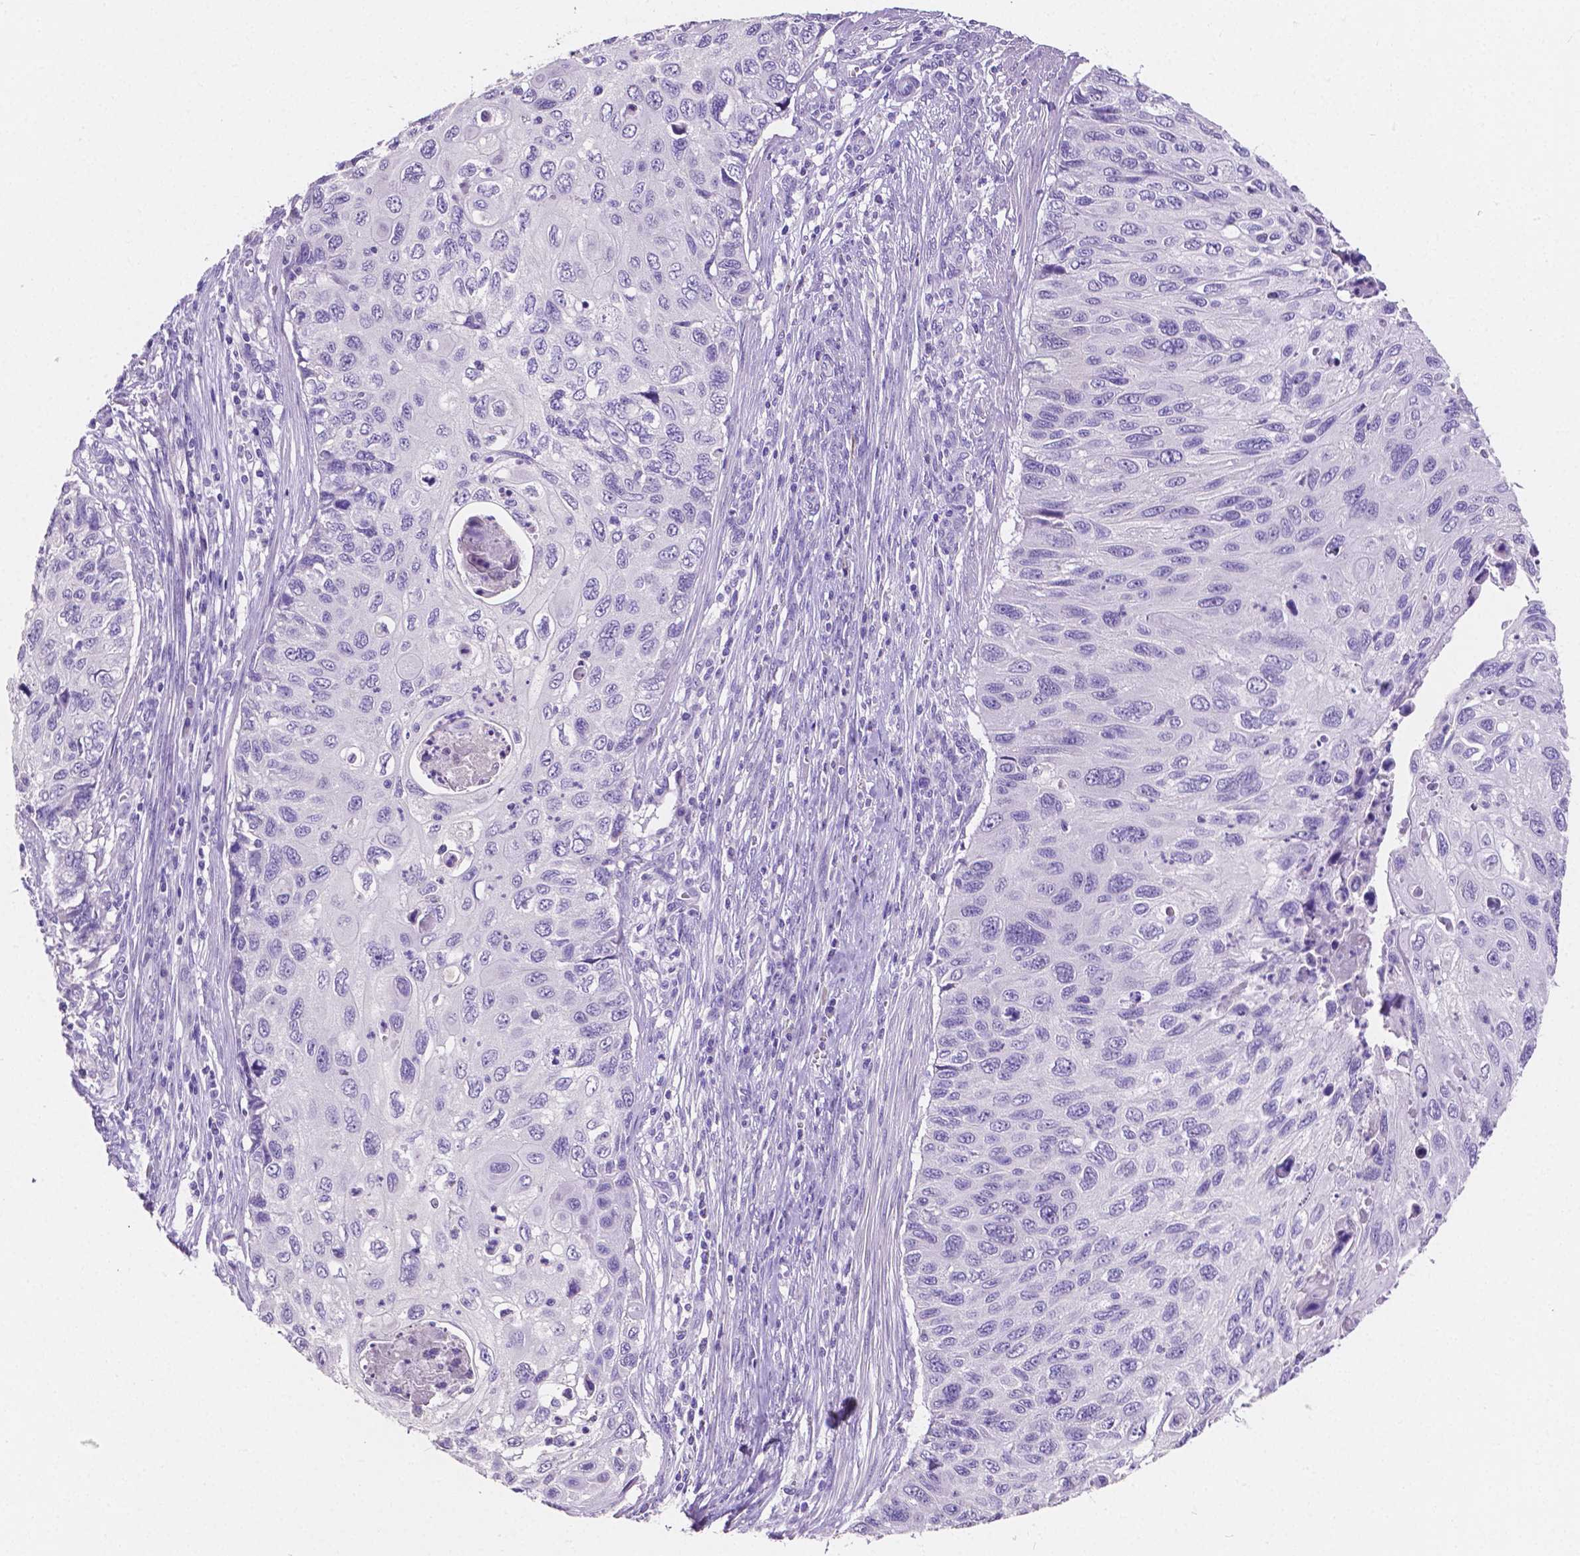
{"staining": {"intensity": "negative", "quantity": "none", "location": "none"}, "tissue": "cervical cancer", "cell_type": "Tumor cells", "image_type": "cancer", "snomed": [{"axis": "morphology", "description": "Squamous cell carcinoma, NOS"}, {"axis": "topography", "description": "Cervix"}], "caption": "Immunohistochemistry (IHC) image of cervical cancer (squamous cell carcinoma) stained for a protein (brown), which shows no expression in tumor cells.", "gene": "SLC22A2", "patient": {"sex": "female", "age": 70}}